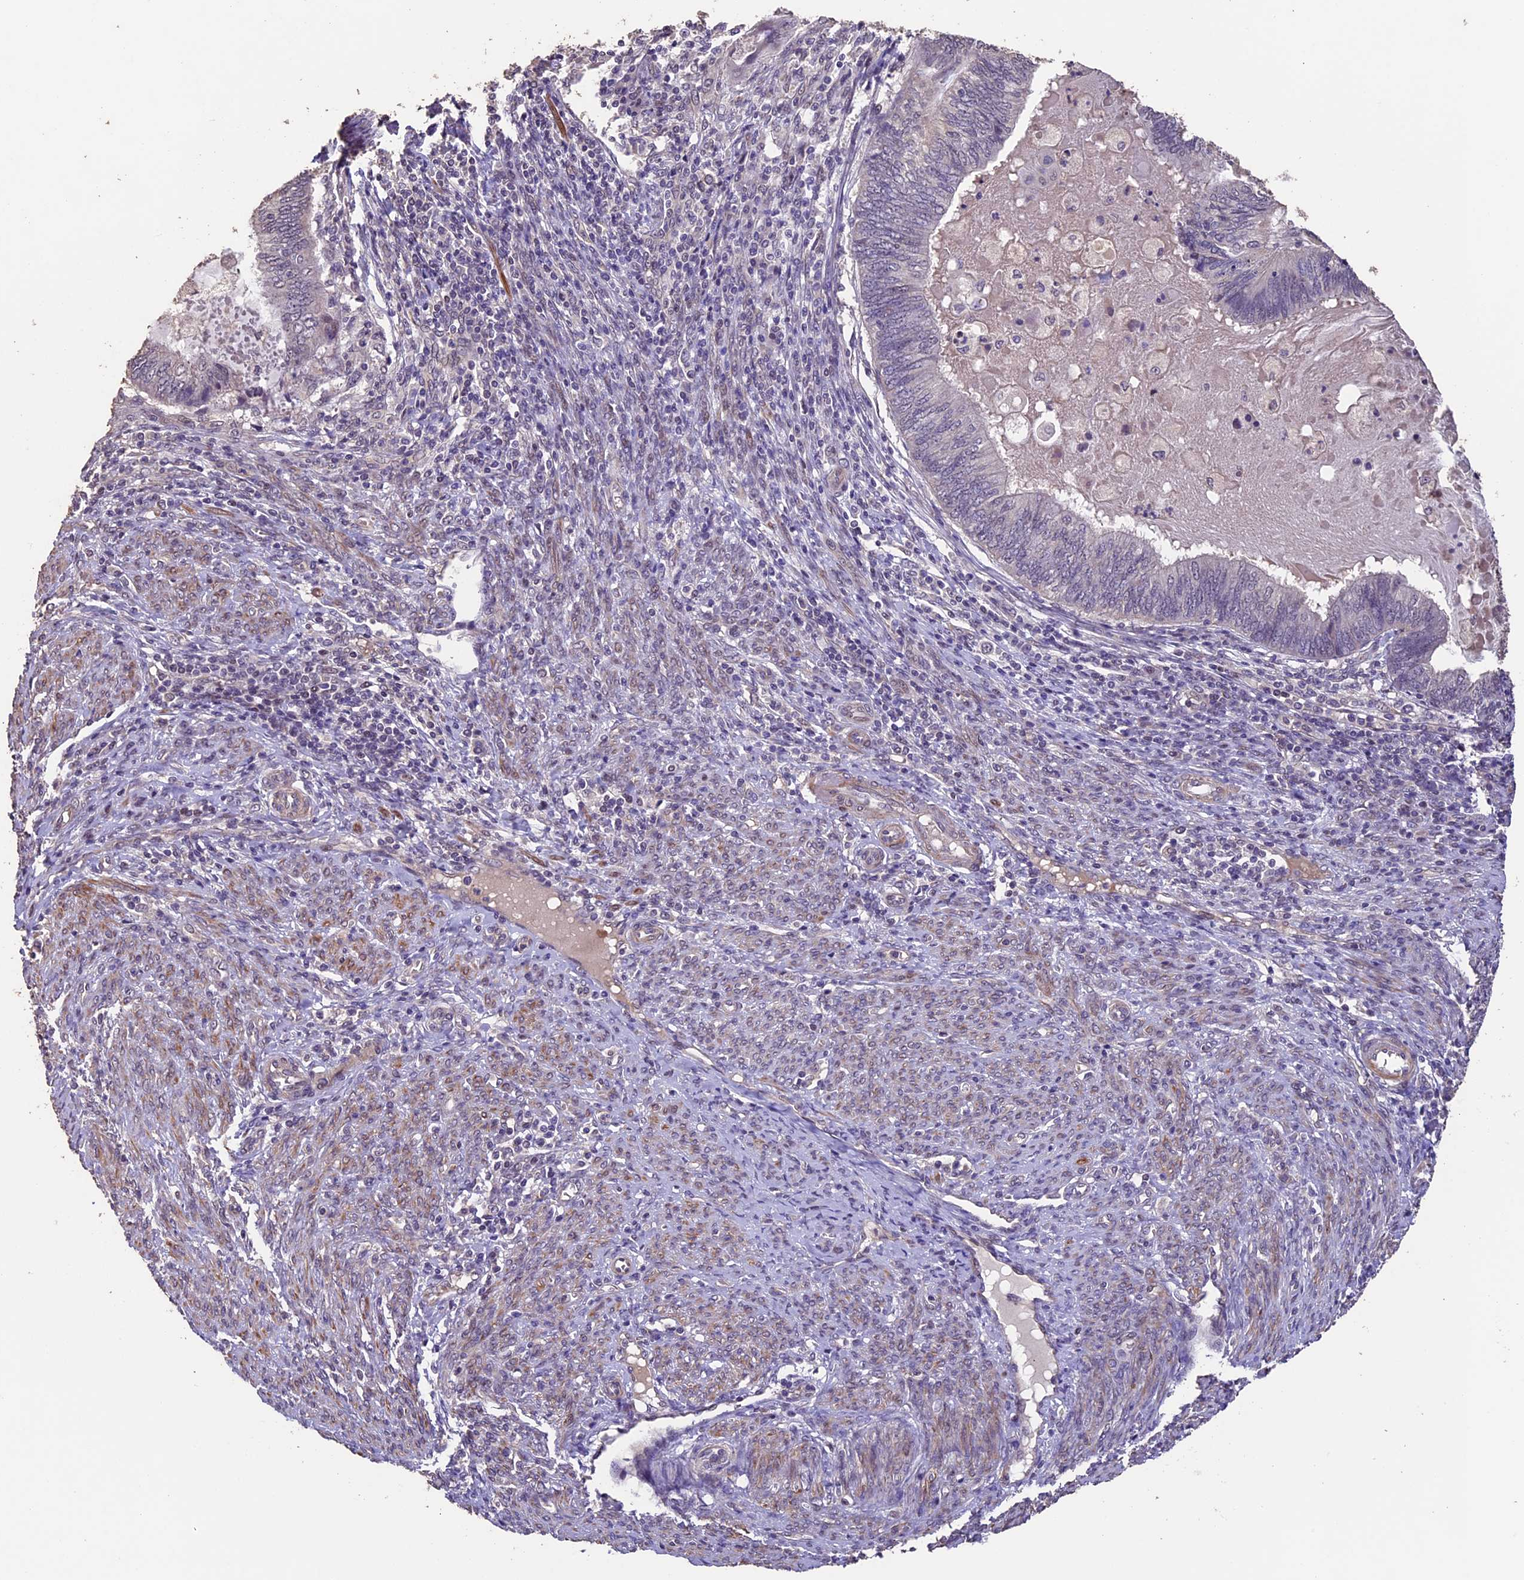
{"staining": {"intensity": "negative", "quantity": "none", "location": "none"}, "tissue": "endometrial cancer", "cell_type": "Tumor cells", "image_type": "cancer", "snomed": [{"axis": "morphology", "description": "Adenocarcinoma, NOS"}, {"axis": "topography", "description": "Uterus"}, {"axis": "topography", "description": "Endometrium"}], "caption": "IHC photomicrograph of endometrial adenocarcinoma stained for a protein (brown), which reveals no staining in tumor cells.", "gene": "GNB5", "patient": {"sex": "female", "age": 70}}